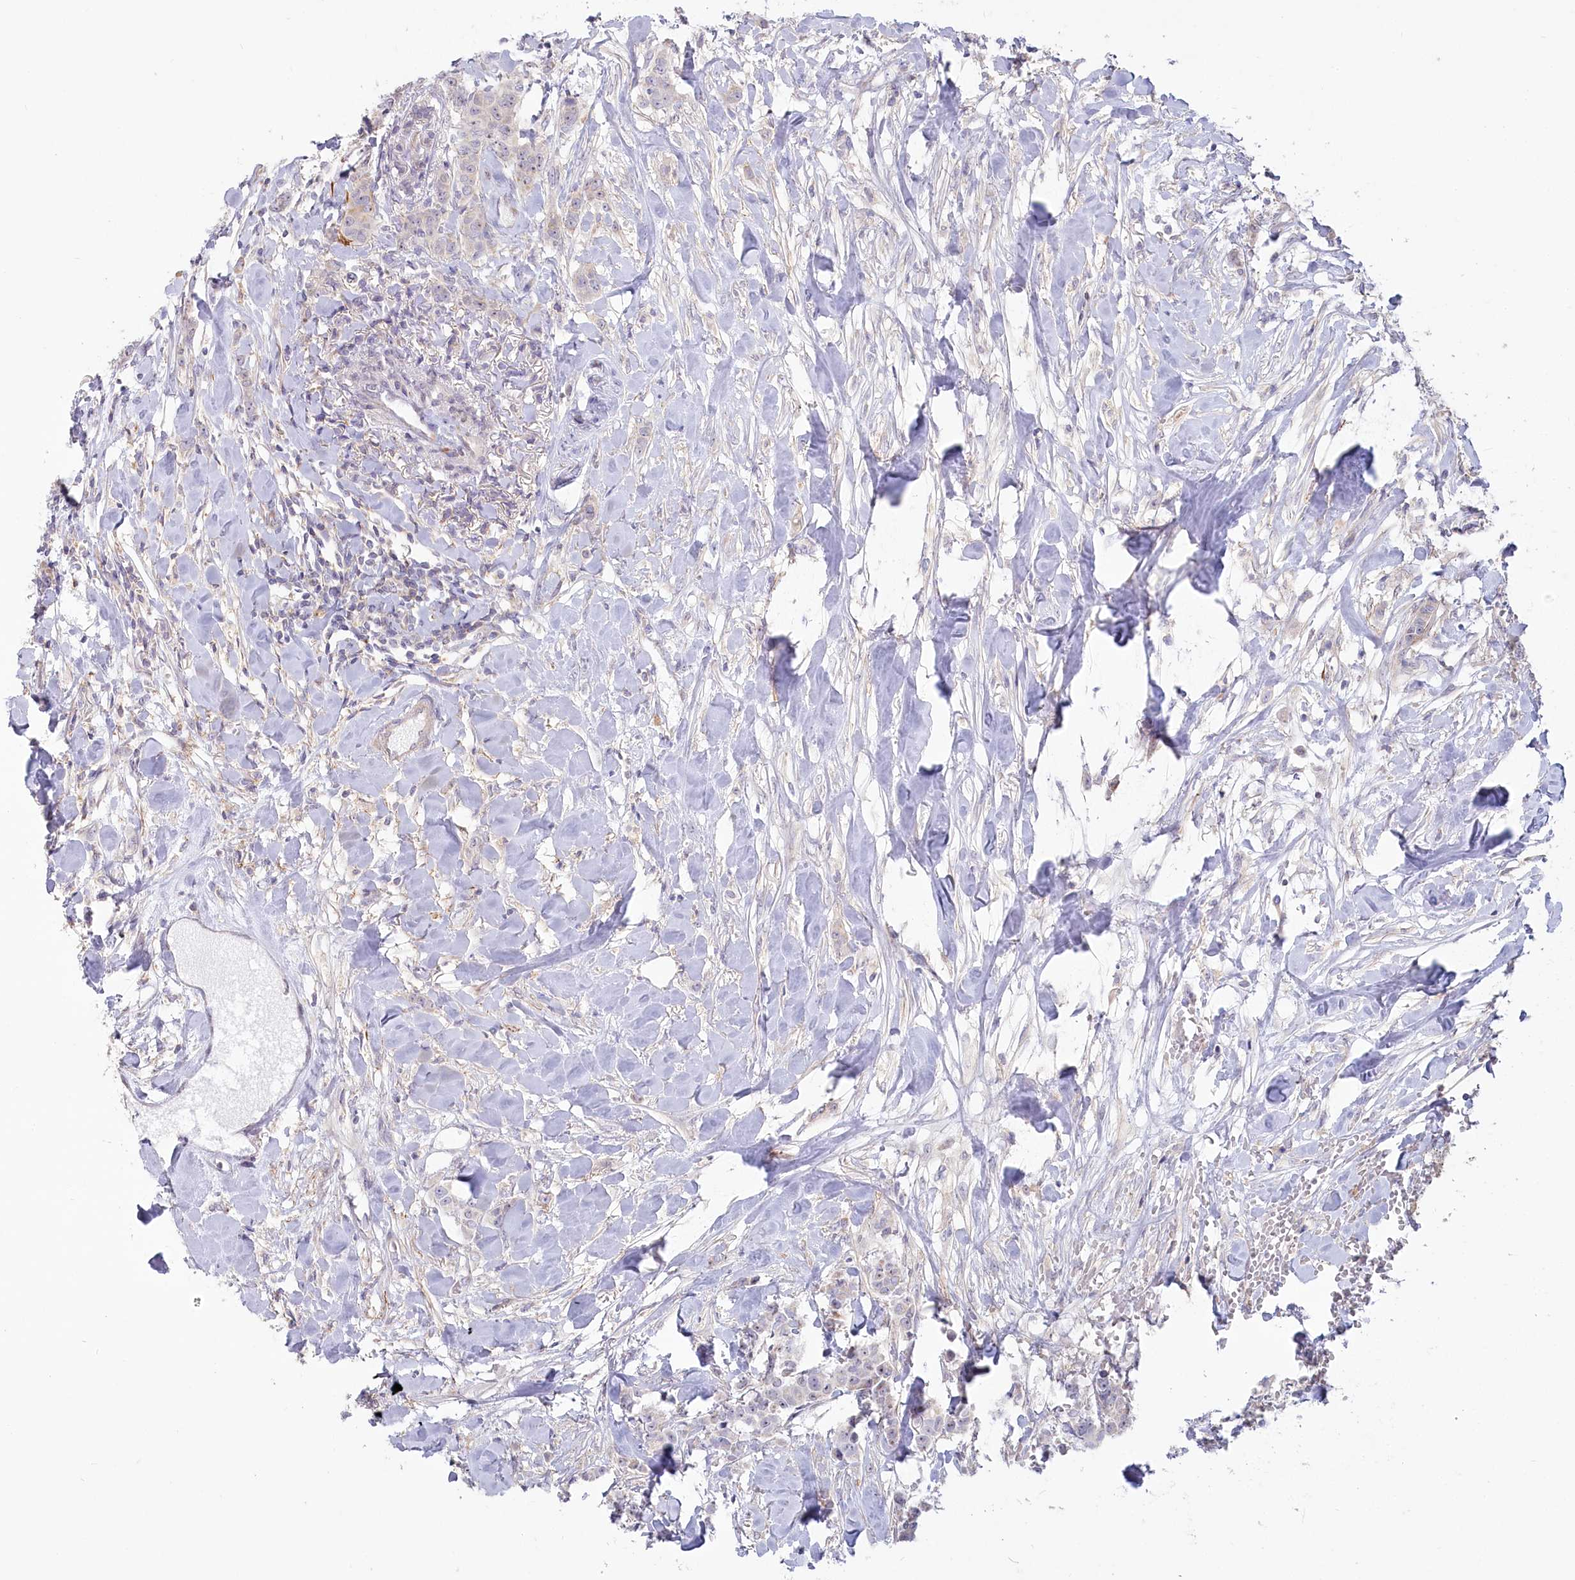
{"staining": {"intensity": "moderate", "quantity": "<25%", "location": "cytoplasmic/membranous"}, "tissue": "breast cancer", "cell_type": "Tumor cells", "image_type": "cancer", "snomed": [{"axis": "morphology", "description": "Duct carcinoma"}, {"axis": "topography", "description": "Breast"}], "caption": "Protein staining displays moderate cytoplasmic/membranous expression in approximately <25% of tumor cells in intraductal carcinoma (breast).", "gene": "MTG1", "patient": {"sex": "female", "age": 40}}